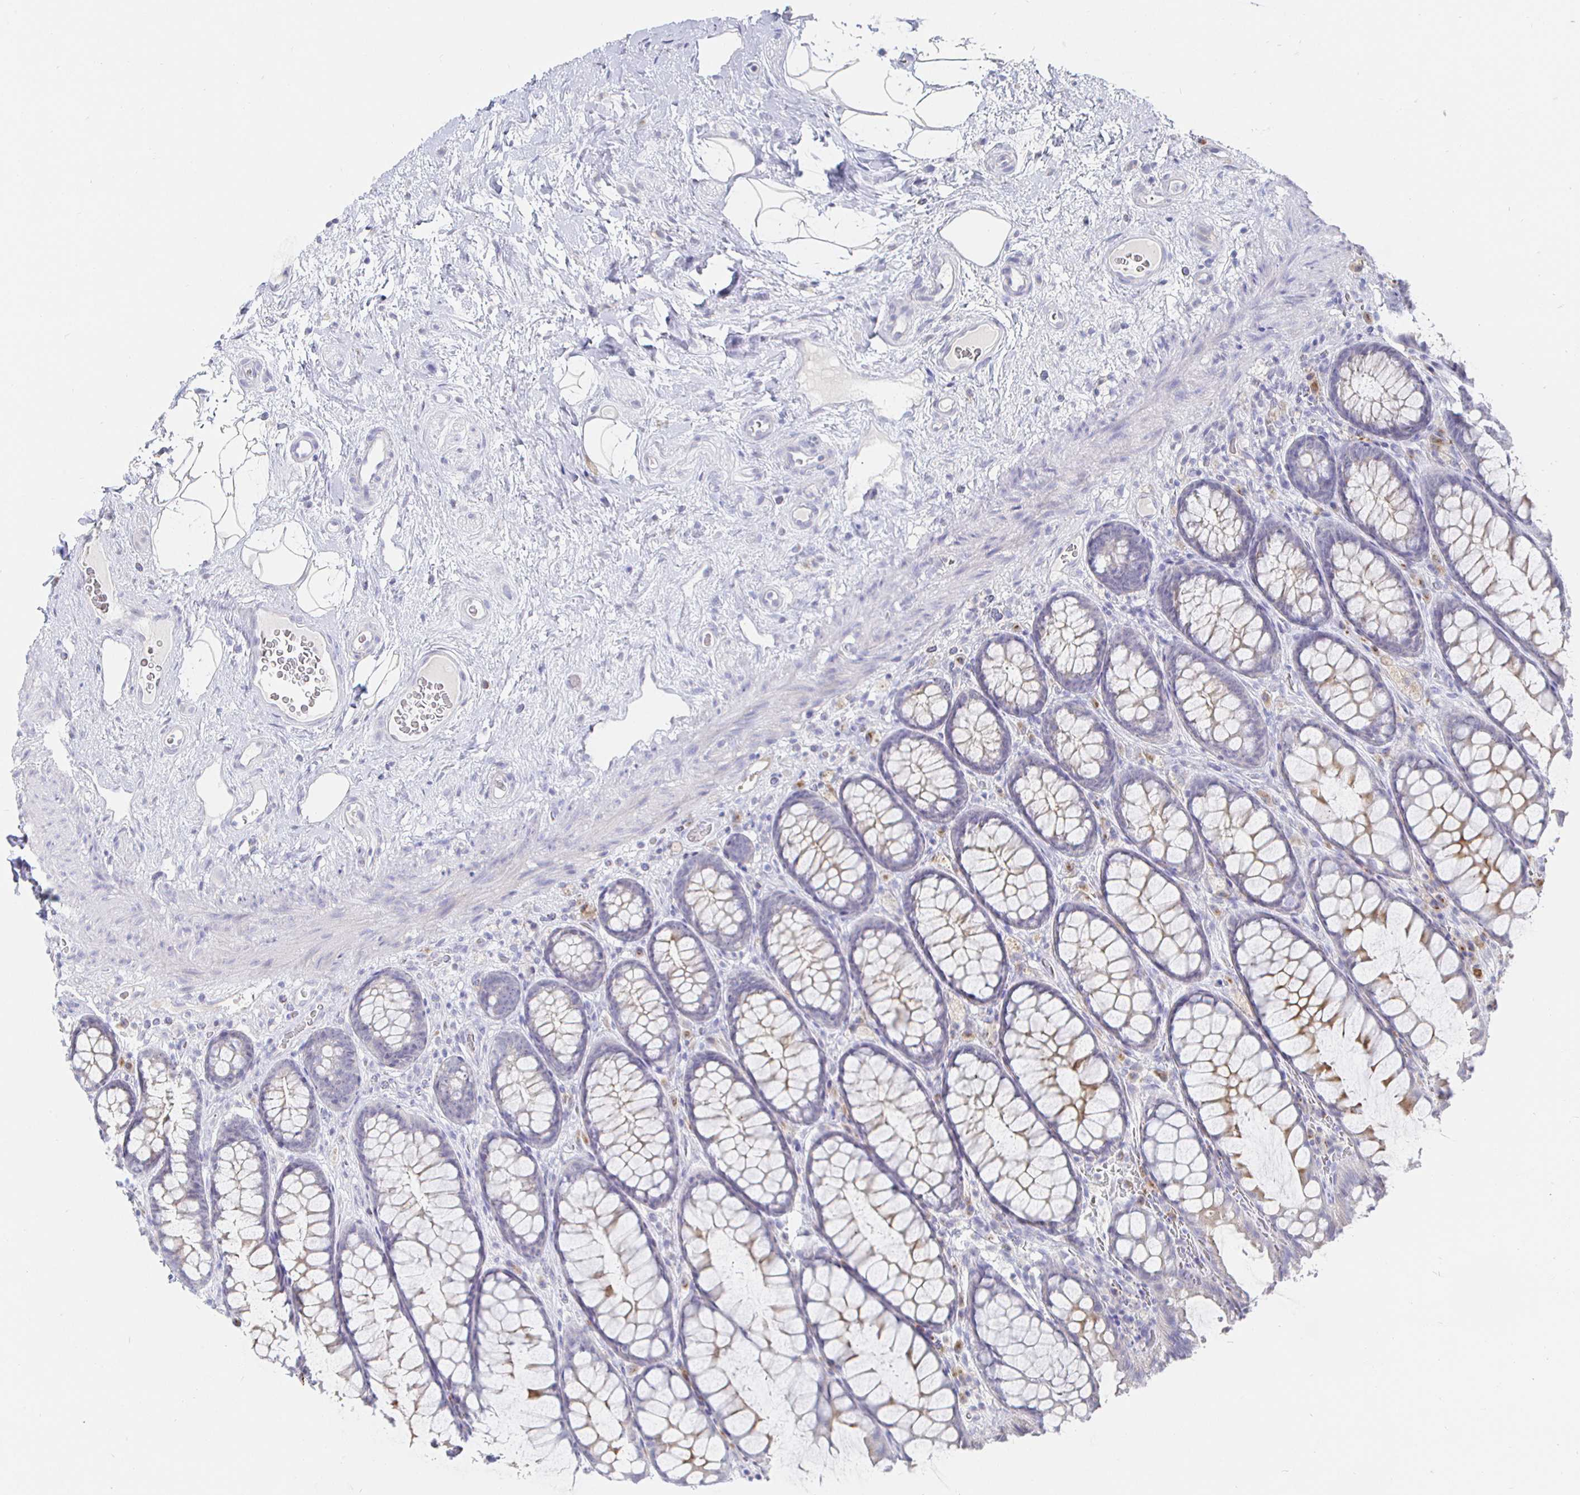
{"staining": {"intensity": "weak", "quantity": "<25%", "location": "cytoplasmic/membranous"}, "tissue": "rectum", "cell_type": "Glandular cells", "image_type": "normal", "snomed": [{"axis": "morphology", "description": "Normal tissue, NOS"}, {"axis": "topography", "description": "Rectum"}], "caption": "Histopathology image shows no protein positivity in glandular cells of benign rectum. The staining is performed using DAB brown chromogen with nuclei counter-stained in using hematoxylin.", "gene": "LRRC23", "patient": {"sex": "female", "age": 67}}